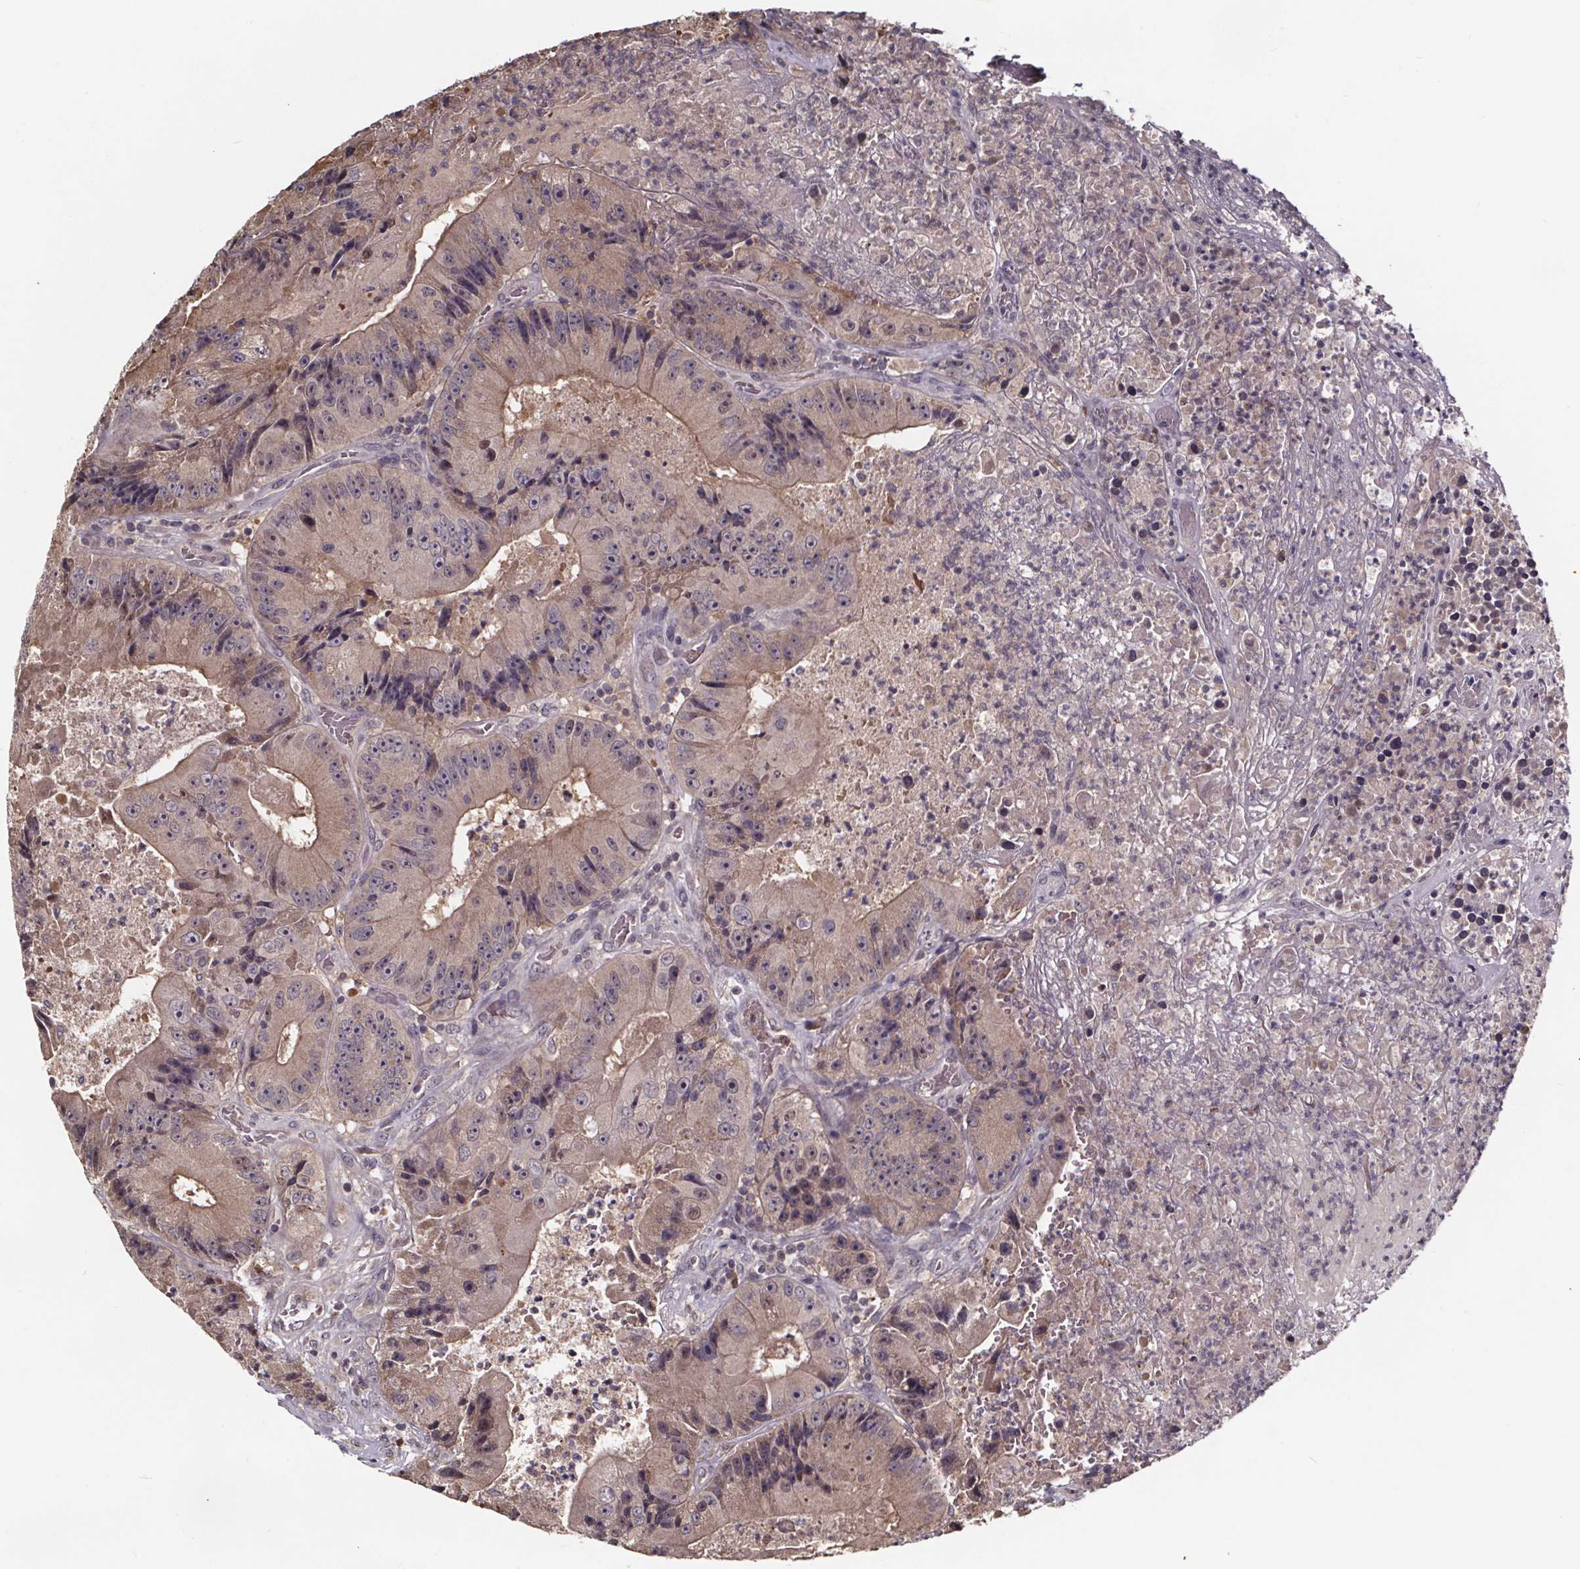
{"staining": {"intensity": "weak", "quantity": "25%-75%", "location": "cytoplasmic/membranous"}, "tissue": "colorectal cancer", "cell_type": "Tumor cells", "image_type": "cancer", "snomed": [{"axis": "morphology", "description": "Adenocarcinoma, NOS"}, {"axis": "topography", "description": "Colon"}], "caption": "Human adenocarcinoma (colorectal) stained for a protein (brown) exhibits weak cytoplasmic/membranous positive positivity in approximately 25%-75% of tumor cells.", "gene": "SMIM1", "patient": {"sex": "female", "age": 86}}